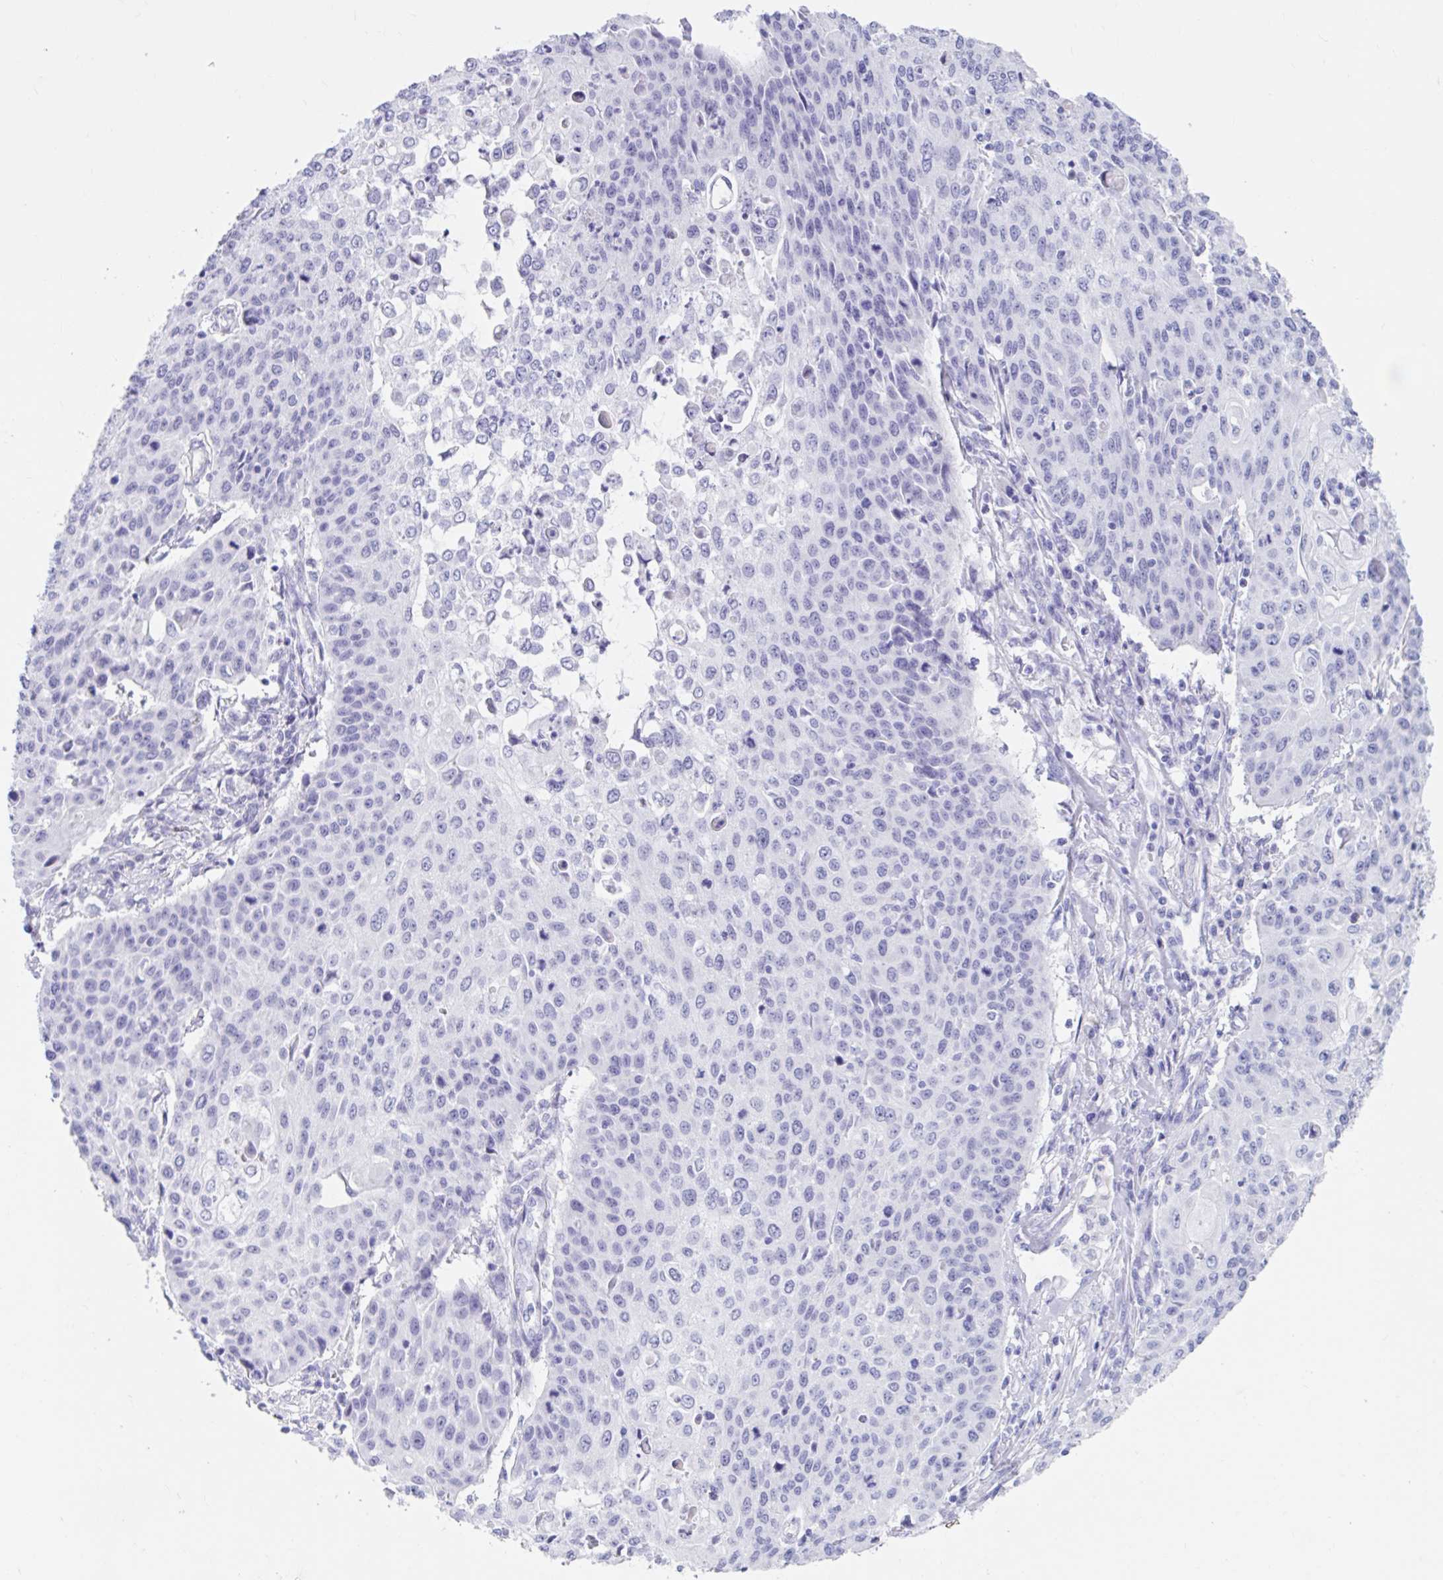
{"staining": {"intensity": "negative", "quantity": "none", "location": "none"}, "tissue": "cervical cancer", "cell_type": "Tumor cells", "image_type": "cancer", "snomed": [{"axis": "morphology", "description": "Squamous cell carcinoma, NOS"}, {"axis": "topography", "description": "Cervix"}], "caption": "This is an immunohistochemistry (IHC) photomicrograph of cervical cancer (squamous cell carcinoma). There is no positivity in tumor cells.", "gene": "DPEP3", "patient": {"sex": "female", "age": 65}}